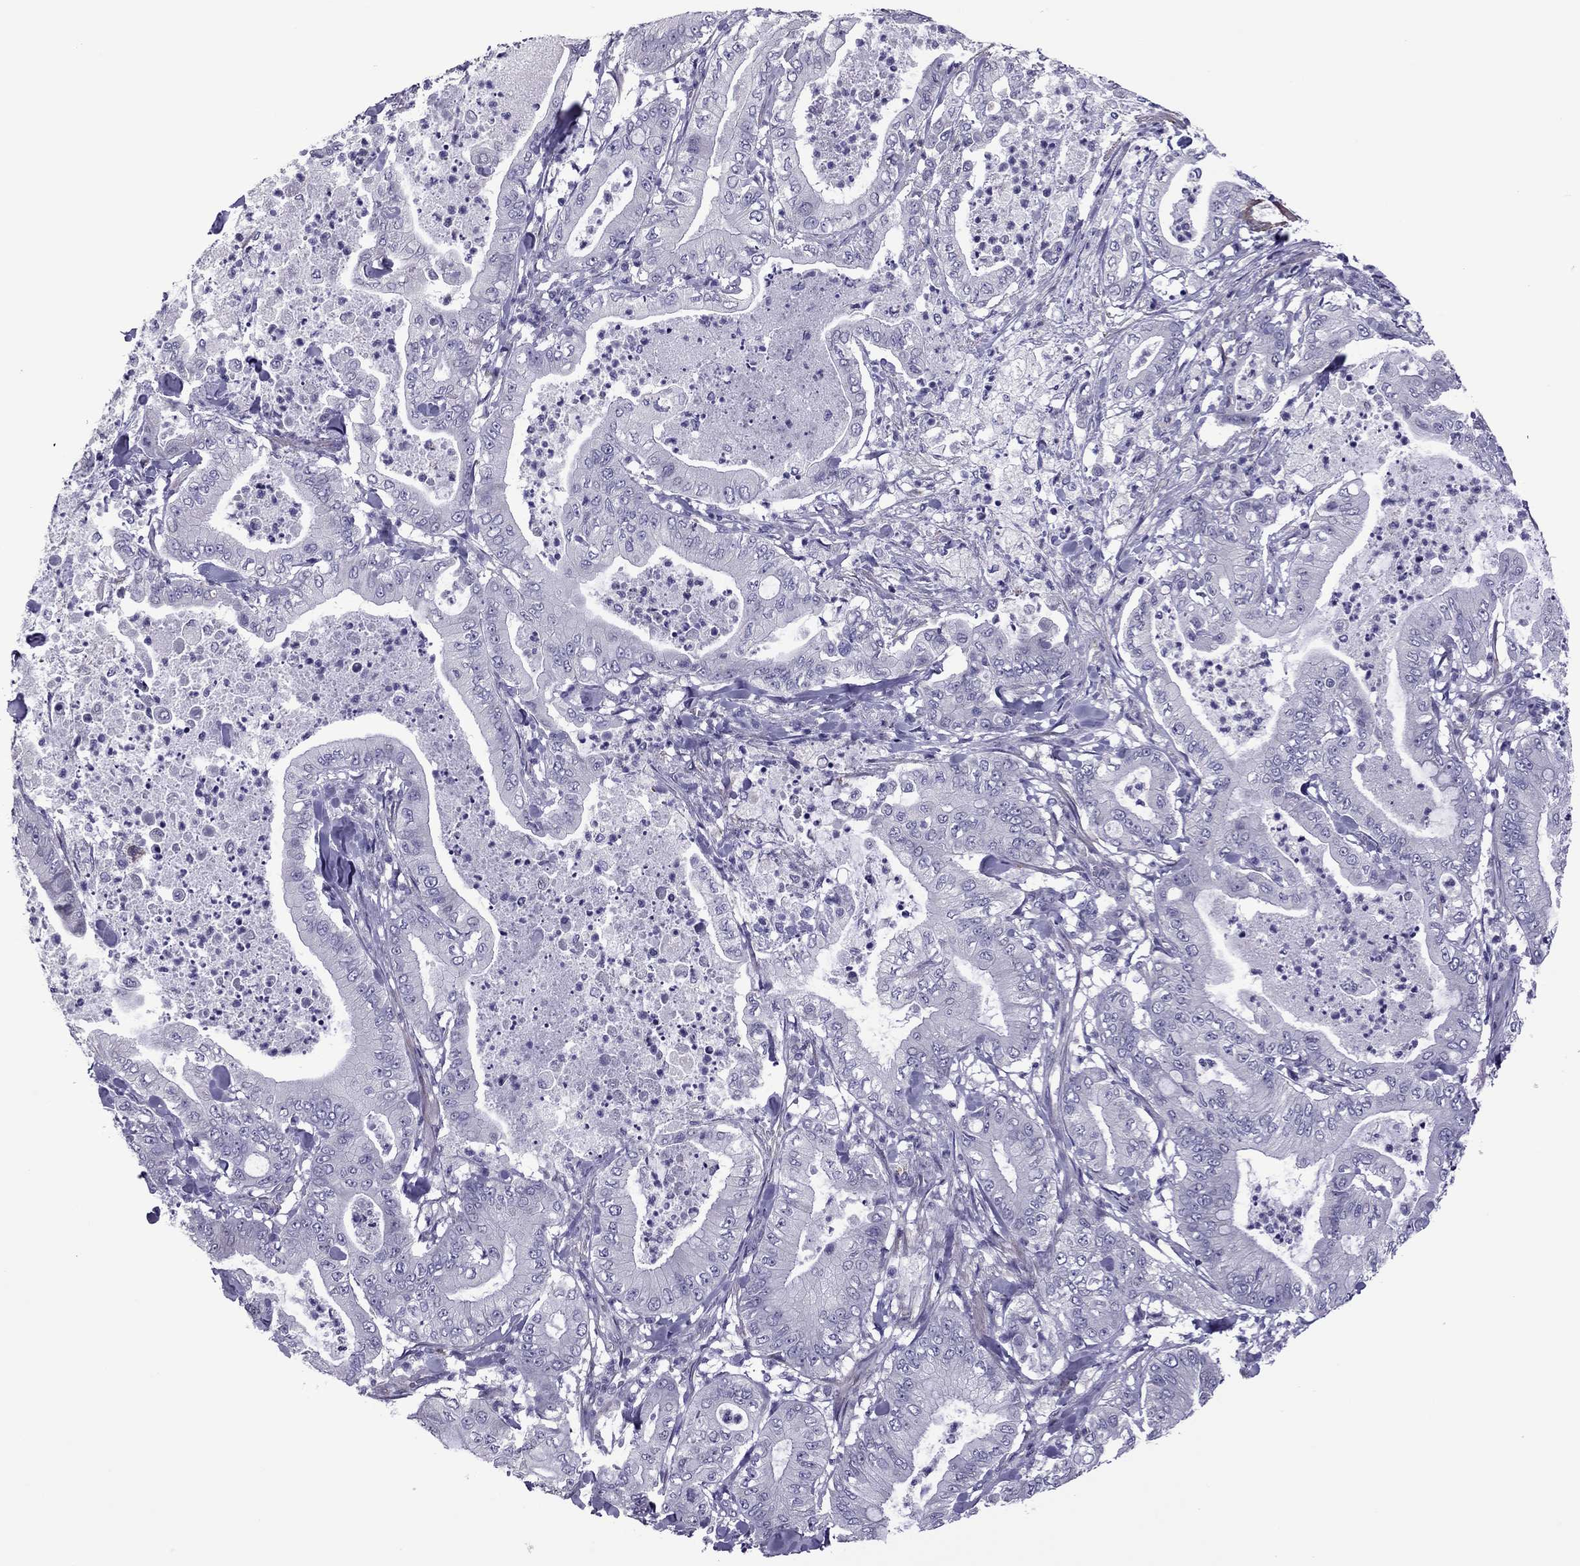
{"staining": {"intensity": "negative", "quantity": "none", "location": "none"}, "tissue": "pancreatic cancer", "cell_type": "Tumor cells", "image_type": "cancer", "snomed": [{"axis": "morphology", "description": "Adenocarcinoma, NOS"}, {"axis": "topography", "description": "Pancreas"}], "caption": "The immunohistochemistry (IHC) micrograph has no significant positivity in tumor cells of pancreatic cancer tissue. Brightfield microscopy of IHC stained with DAB (3,3'-diaminobenzidine) (brown) and hematoxylin (blue), captured at high magnification.", "gene": "SLC16A8", "patient": {"sex": "male", "age": 71}}